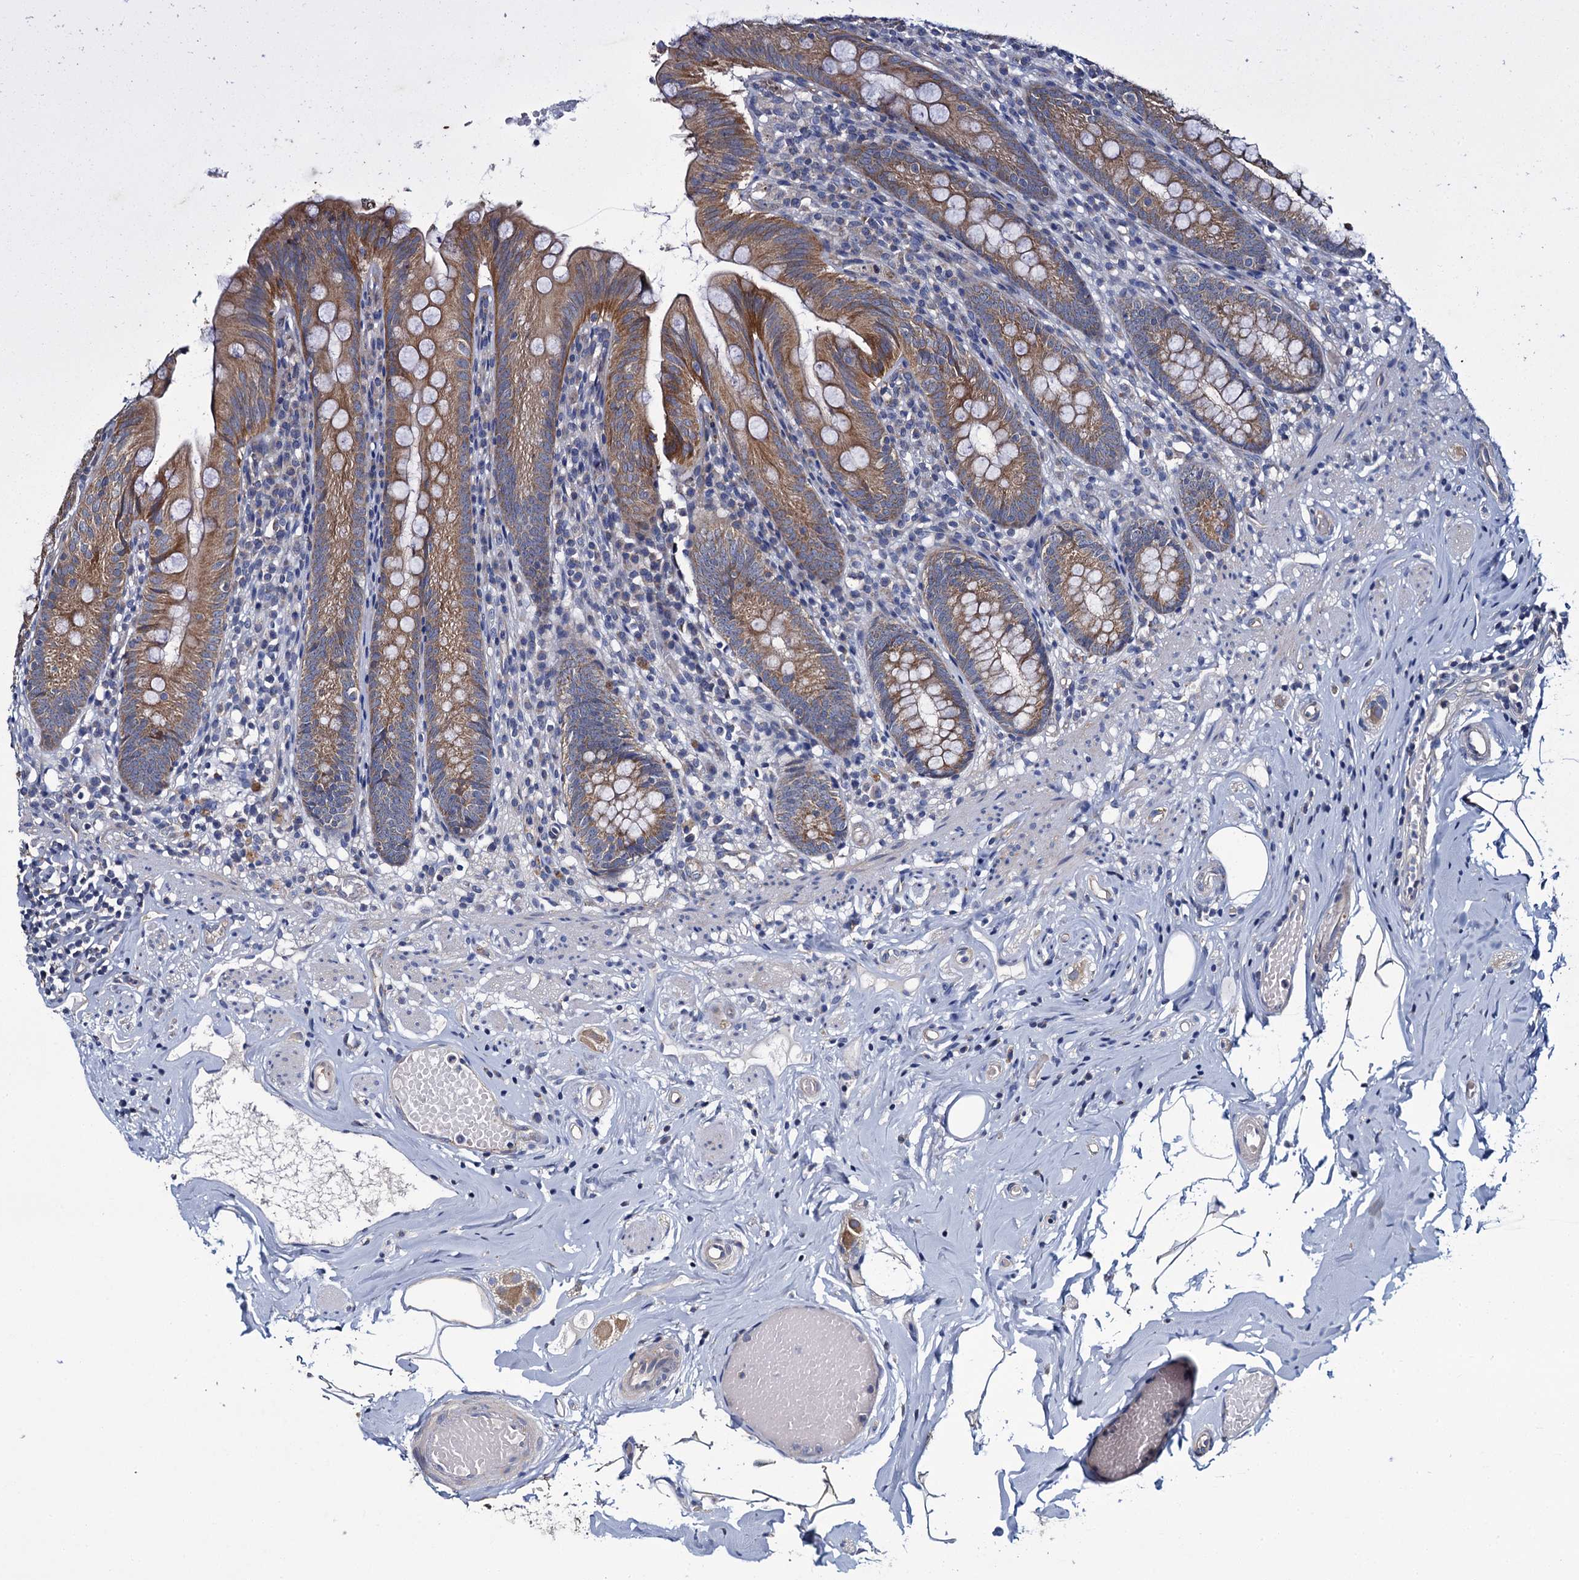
{"staining": {"intensity": "moderate", "quantity": ">75%", "location": "cytoplasmic/membranous"}, "tissue": "appendix", "cell_type": "Glandular cells", "image_type": "normal", "snomed": [{"axis": "morphology", "description": "Normal tissue, NOS"}, {"axis": "topography", "description": "Appendix"}], "caption": "Glandular cells show medium levels of moderate cytoplasmic/membranous staining in about >75% of cells in benign appendix. (DAB (3,3'-diaminobenzidine) IHC, brown staining for protein, blue staining for nuclei).", "gene": "CEP295", "patient": {"sex": "male", "age": 55}}